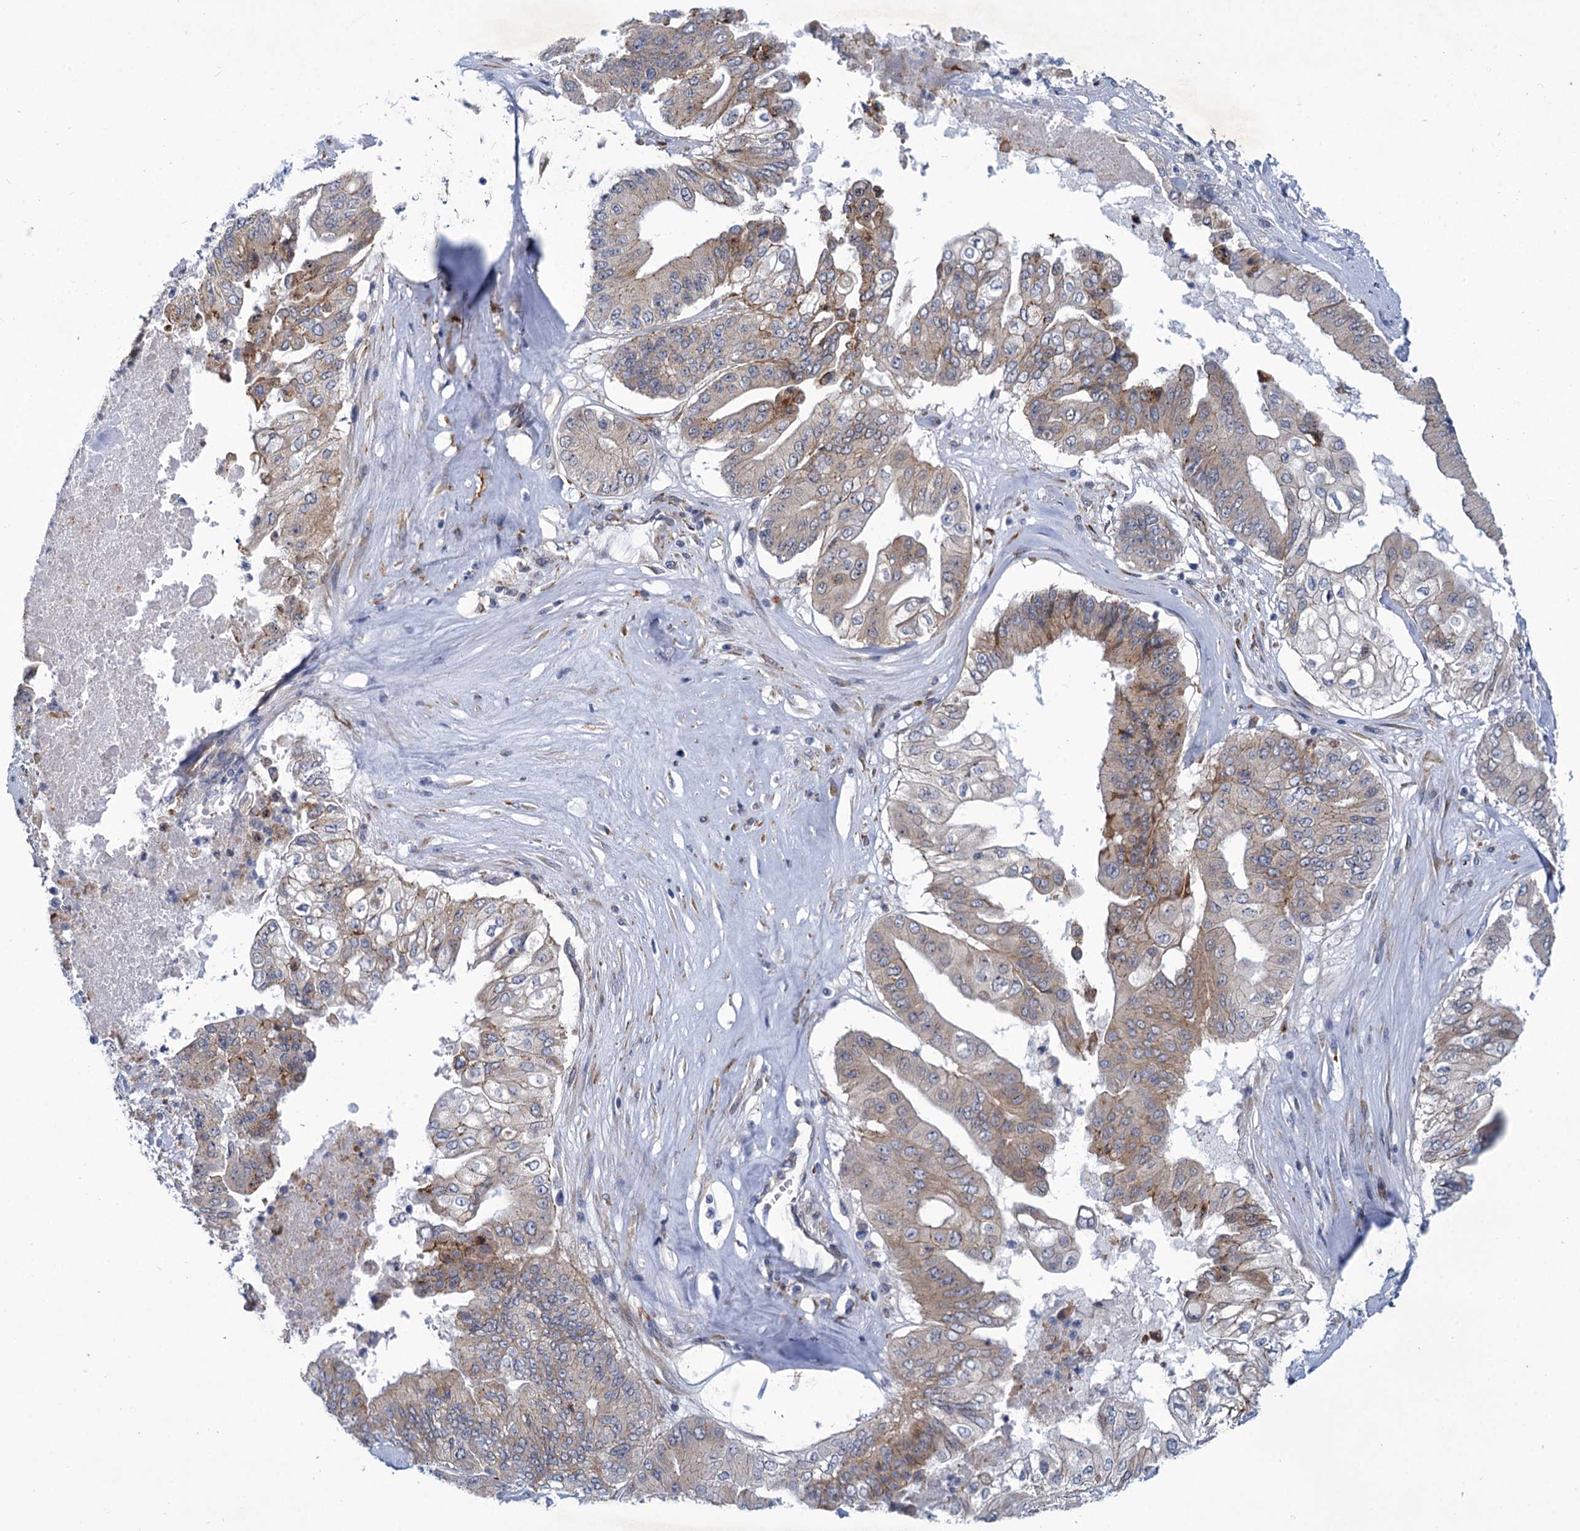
{"staining": {"intensity": "weak", "quantity": "25%-75%", "location": "cytoplasmic/membranous"}, "tissue": "pancreatic cancer", "cell_type": "Tumor cells", "image_type": "cancer", "snomed": [{"axis": "morphology", "description": "Adenocarcinoma, NOS"}, {"axis": "topography", "description": "Pancreas"}], "caption": "Immunohistochemistry image of neoplastic tissue: human adenocarcinoma (pancreatic) stained using immunohistochemistry displays low levels of weak protein expression localized specifically in the cytoplasmic/membranous of tumor cells, appearing as a cytoplasmic/membranous brown color.", "gene": "MBLAC2", "patient": {"sex": "female", "age": 77}}